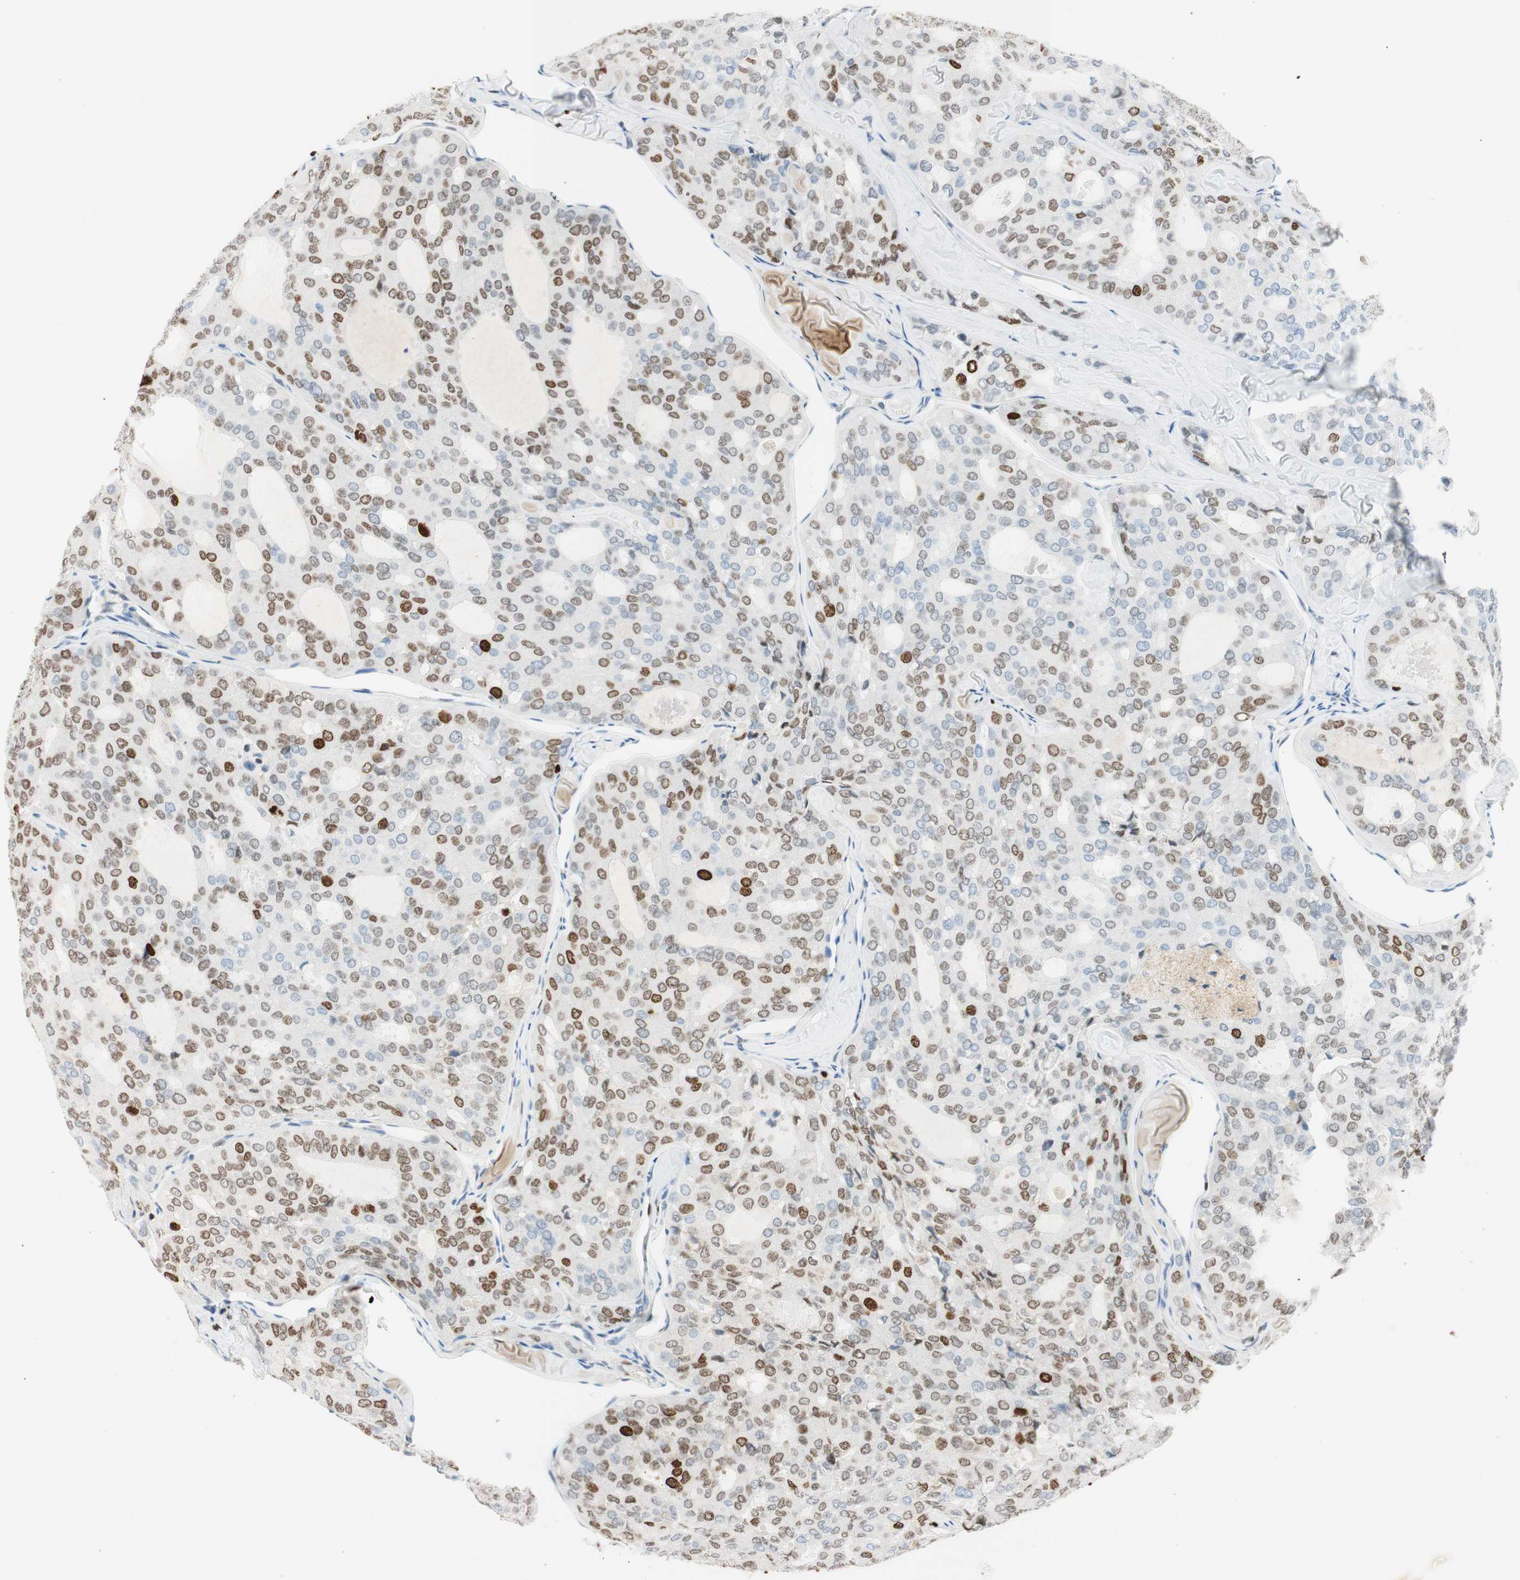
{"staining": {"intensity": "moderate", "quantity": "25%-75%", "location": "nuclear"}, "tissue": "thyroid cancer", "cell_type": "Tumor cells", "image_type": "cancer", "snomed": [{"axis": "morphology", "description": "Follicular adenoma carcinoma, NOS"}, {"axis": "topography", "description": "Thyroid gland"}], "caption": "Immunohistochemical staining of human follicular adenoma carcinoma (thyroid) demonstrates medium levels of moderate nuclear protein positivity in about 25%-75% of tumor cells.", "gene": "EZH2", "patient": {"sex": "male", "age": 75}}